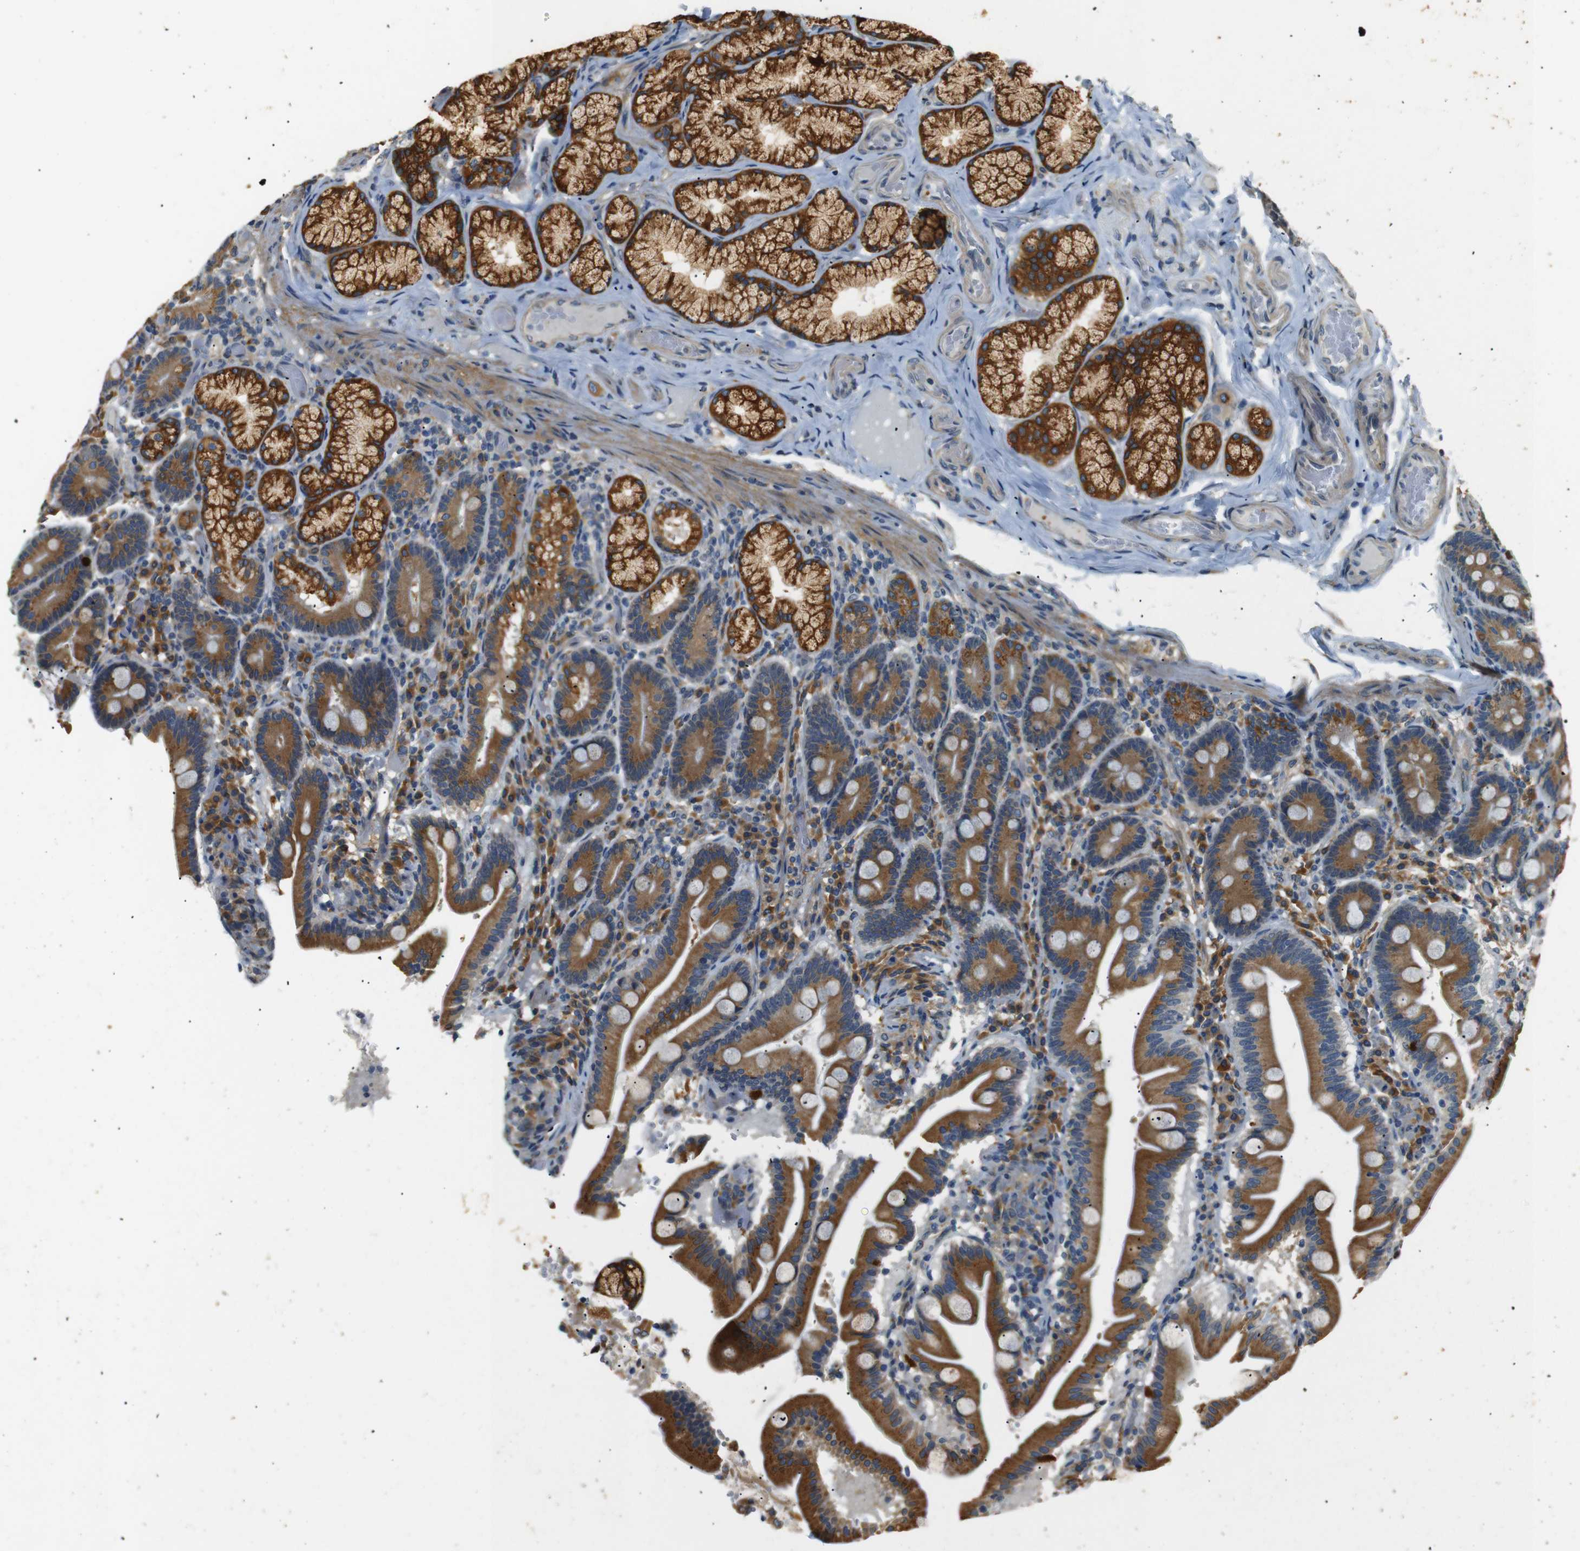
{"staining": {"intensity": "strong", "quantity": ">75%", "location": "cytoplasmic/membranous"}, "tissue": "duodenum", "cell_type": "Glandular cells", "image_type": "normal", "snomed": [{"axis": "morphology", "description": "Normal tissue, NOS"}, {"axis": "topography", "description": "Duodenum"}], "caption": "High-power microscopy captured an IHC micrograph of benign duodenum, revealing strong cytoplasmic/membranous staining in about >75% of glandular cells.", "gene": "TMED2", "patient": {"sex": "male", "age": 54}}